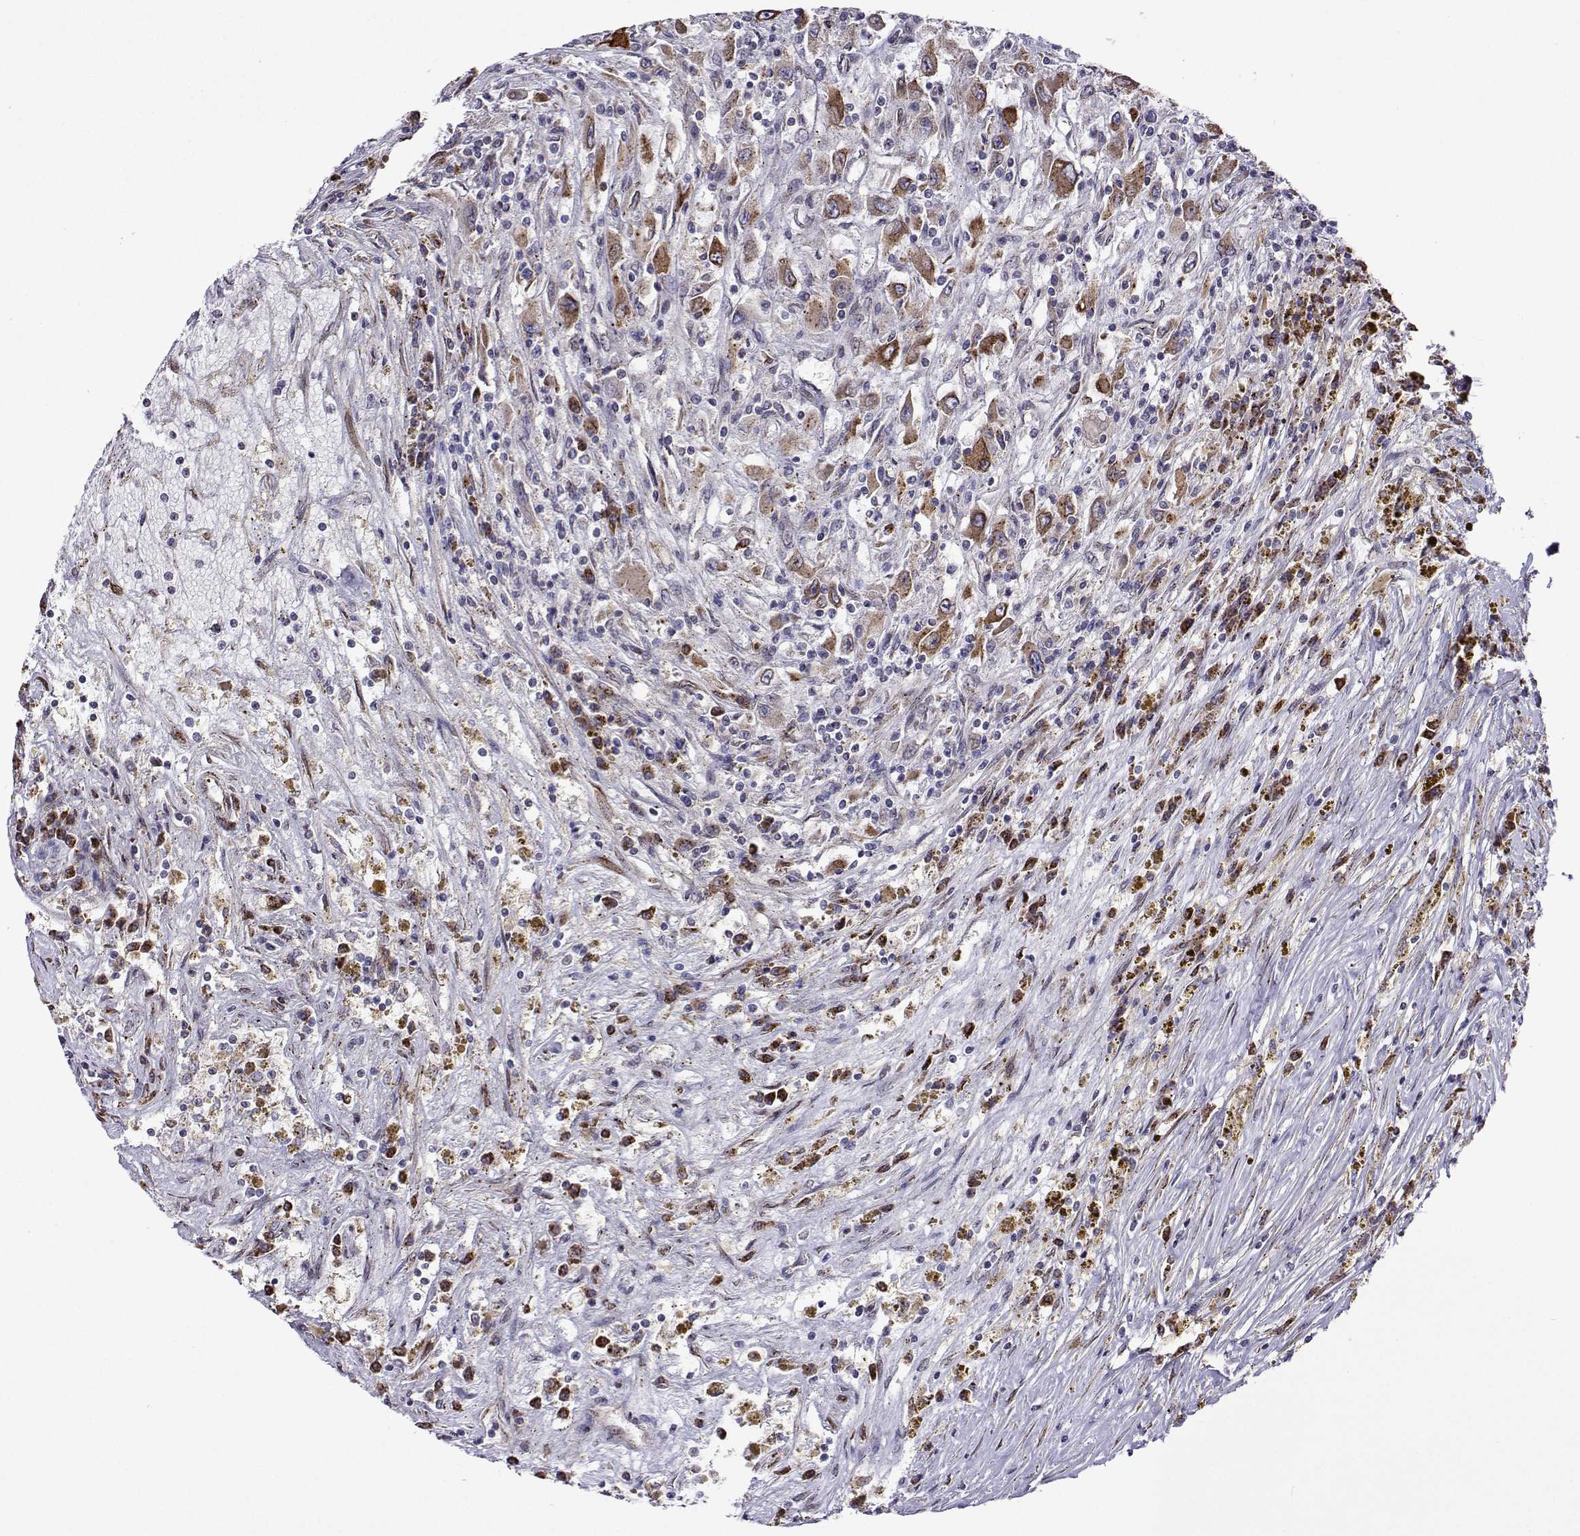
{"staining": {"intensity": "moderate", "quantity": "25%-75%", "location": "cytoplasmic/membranous"}, "tissue": "renal cancer", "cell_type": "Tumor cells", "image_type": "cancer", "snomed": [{"axis": "morphology", "description": "Adenocarcinoma, NOS"}, {"axis": "topography", "description": "Kidney"}], "caption": "A histopathology image of human renal cancer (adenocarcinoma) stained for a protein demonstrates moderate cytoplasmic/membranous brown staining in tumor cells.", "gene": "PGRMC2", "patient": {"sex": "female", "age": 67}}